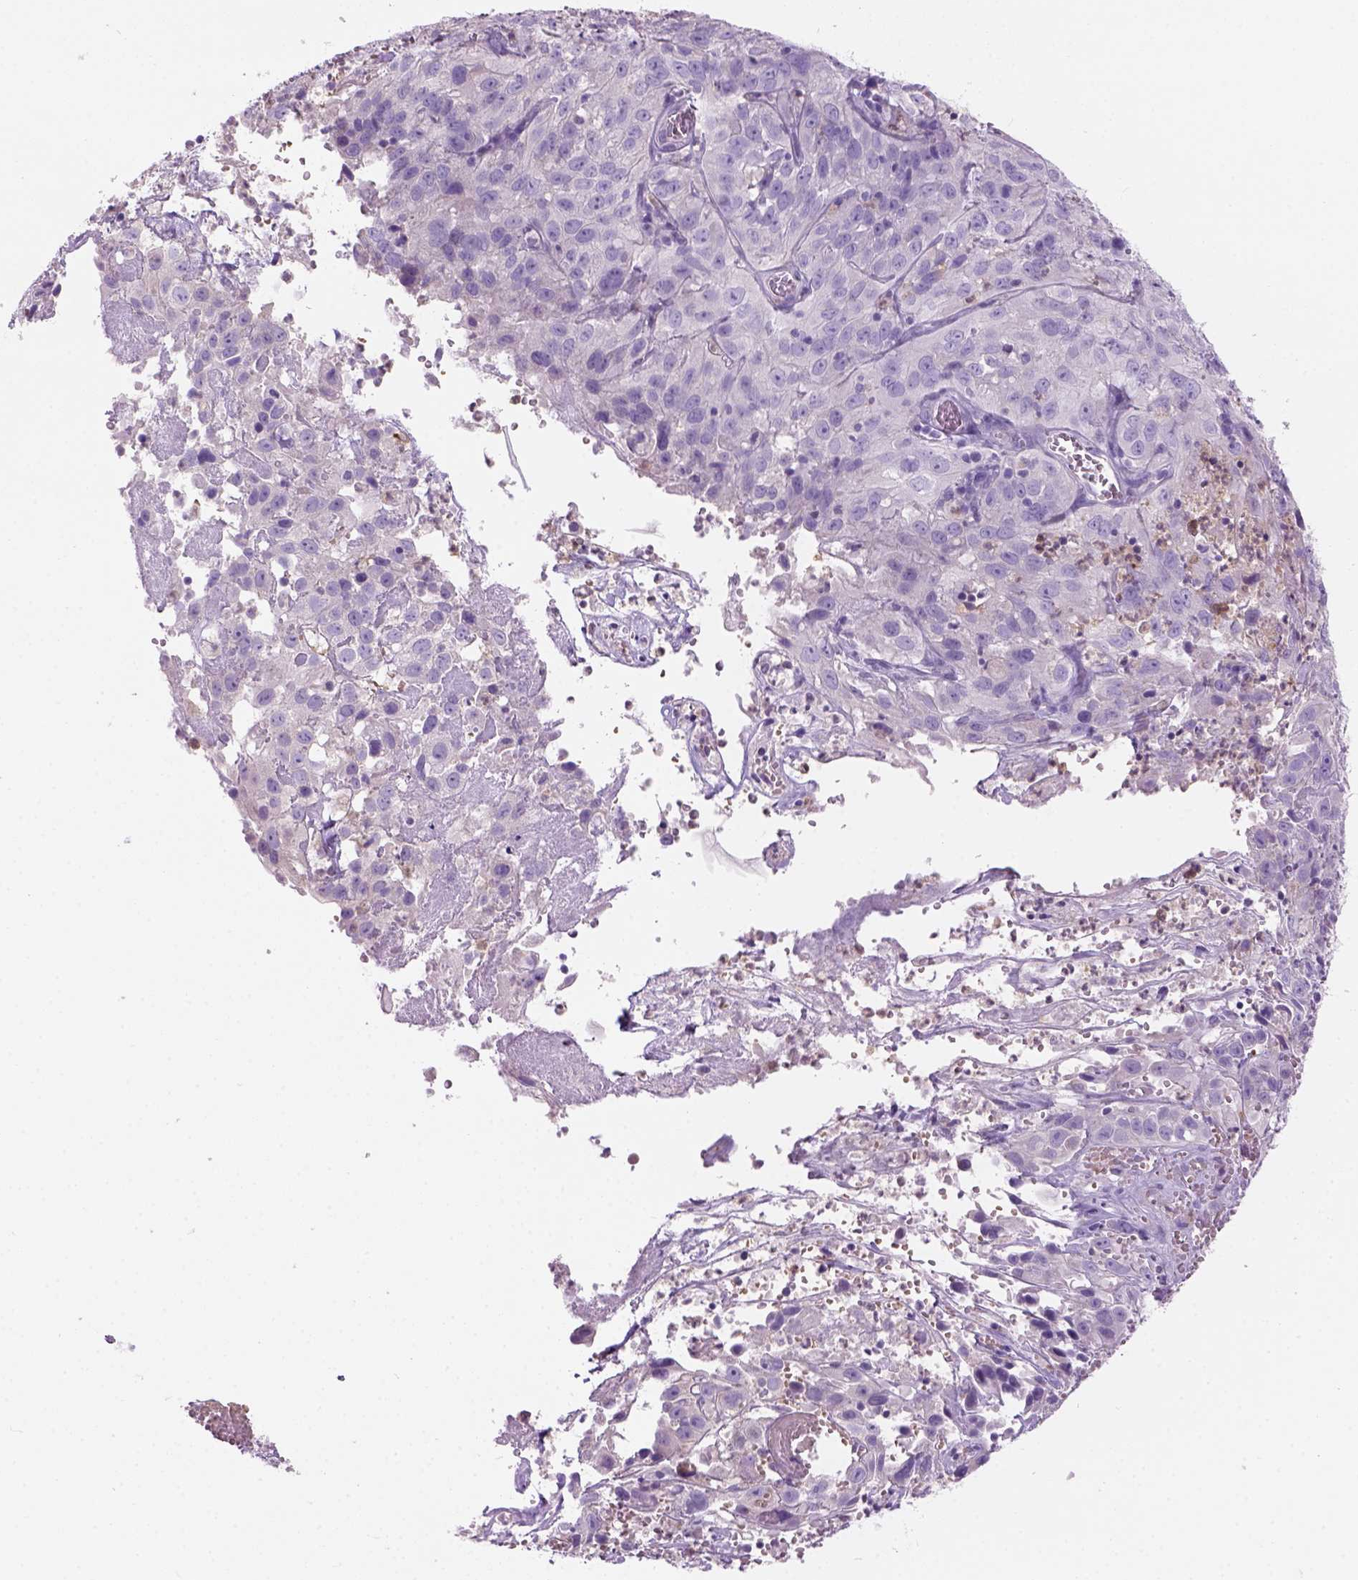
{"staining": {"intensity": "negative", "quantity": "none", "location": "none"}, "tissue": "cervical cancer", "cell_type": "Tumor cells", "image_type": "cancer", "snomed": [{"axis": "morphology", "description": "Squamous cell carcinoma, NOS"}, {"axis": "topography", "description": "Cervix"}], "caption": "High power microscopy histopathology image of an immunohistochemistry photomicrograph of cervical cancer (squamous cell carcinoma), revealing no significant staining in tumor cells. (DAB (3,3'-diaminobenzidine) IHC, high magnification).", "gene": "CD84", "patient": {"sex": "female", "age": 32}}